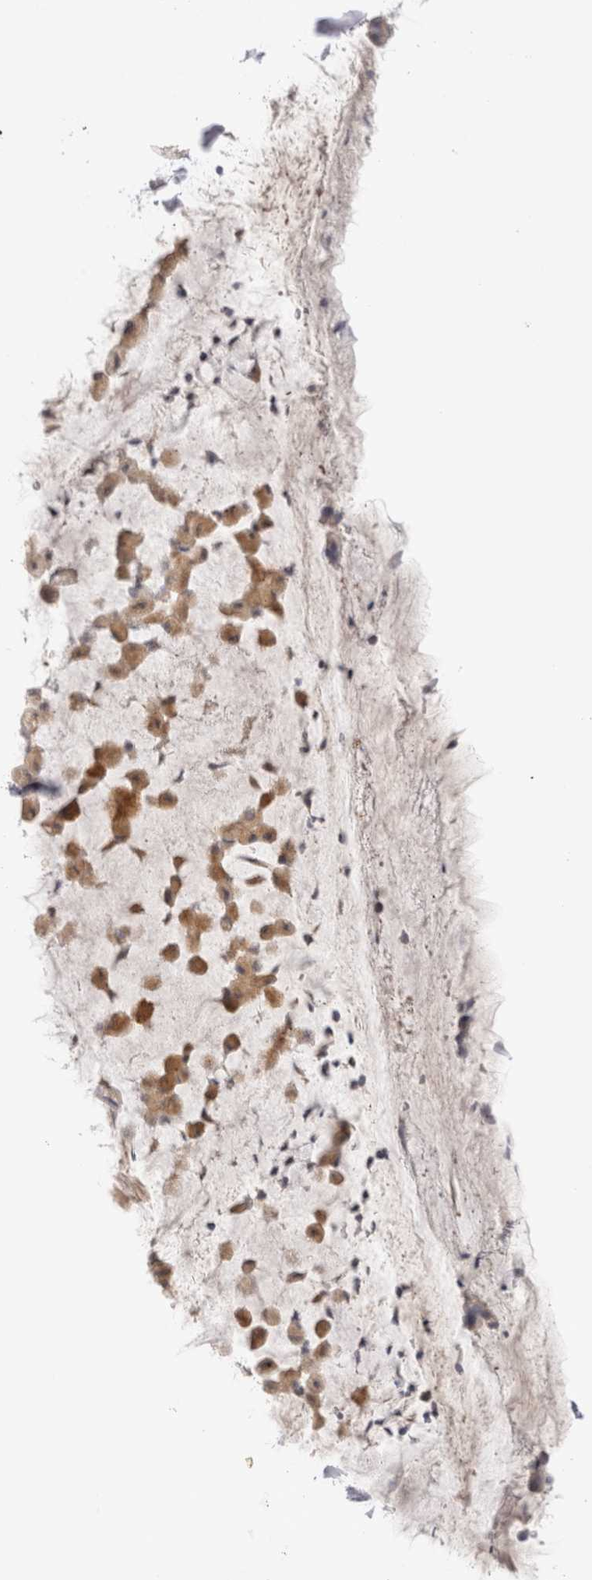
{"staining": {"intensity": "weak", "quantity": "<25%", "location": "cytoplasmic/membranous"}, "tissue": "bronchus", "cell_type": "Respiratory epithelial cells", "image_type": "normal", "snomed": [{"axis": "morphology", "description": "Normal tissue, NOS"}, {"axis": "topography", "description": "Cartilage tissue"}], "caption": "High power microscopy micrograph of an immunohistochemistry micrograph of benign bronchus, revealing no significant staining in respiratory epithelial cells.", "gene": "HPGDS", "patient": {"sex": "female", "age": 63}}